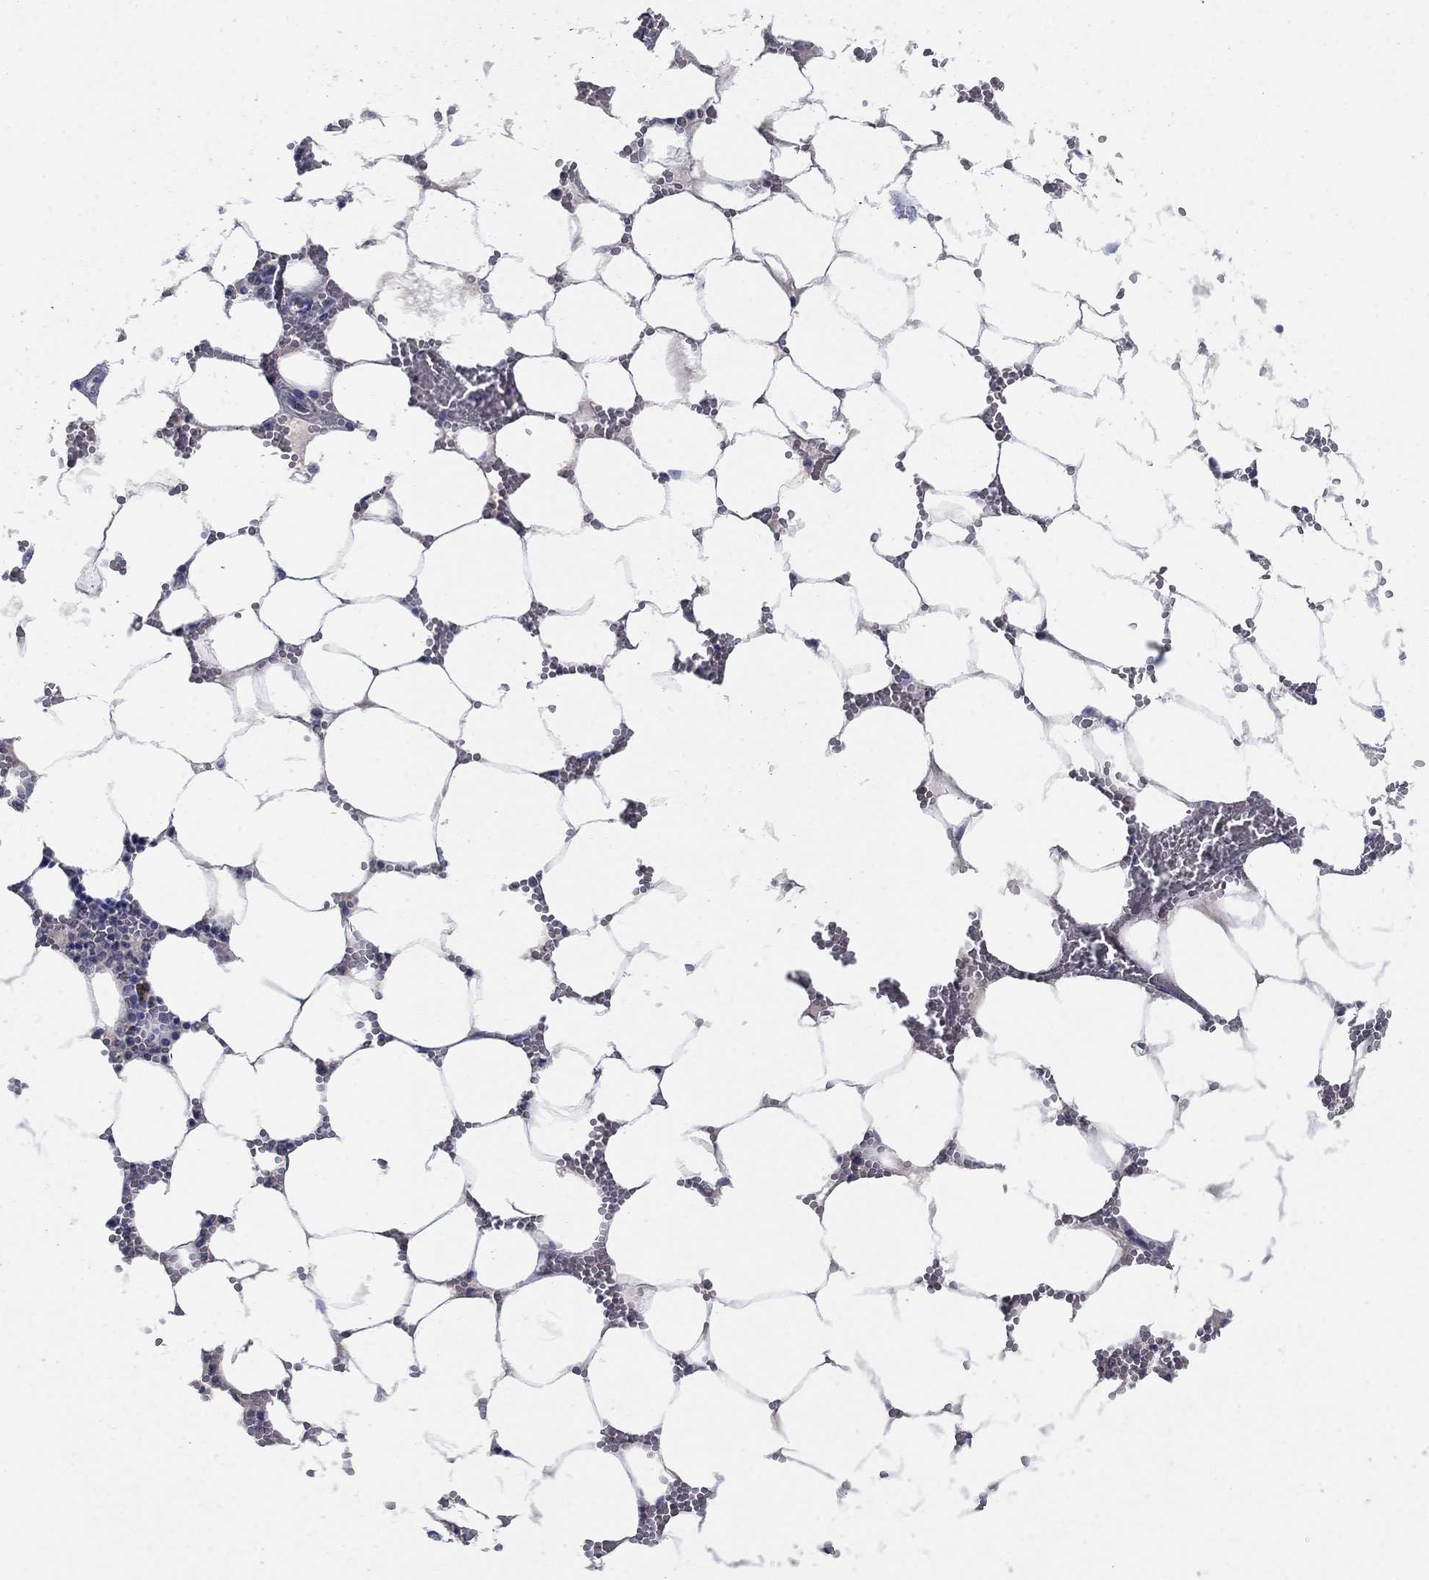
{"staining": {"intensity": "moderate", "quantity": "<25%", "location": "cytoplasmic/membranous"}, "tissue": "bone marrow", "cell_type": "Hematopoietic cells", "image_type": "normal", "snomed": [{"axis": "morphology", "description": "Normal tissue, NOS"}, {"axis": "topography", "description": "Bone marrow"}], "caption": "A high-resolution image shows immunohistochemistry (IHC) staining of benign bone marrow, which displays moderate cytoplasmic/membranous staining in about <25% of hematopoietic cells.", "gene": "TMEM249", "patient": {"sex": "female", "age": 64}}